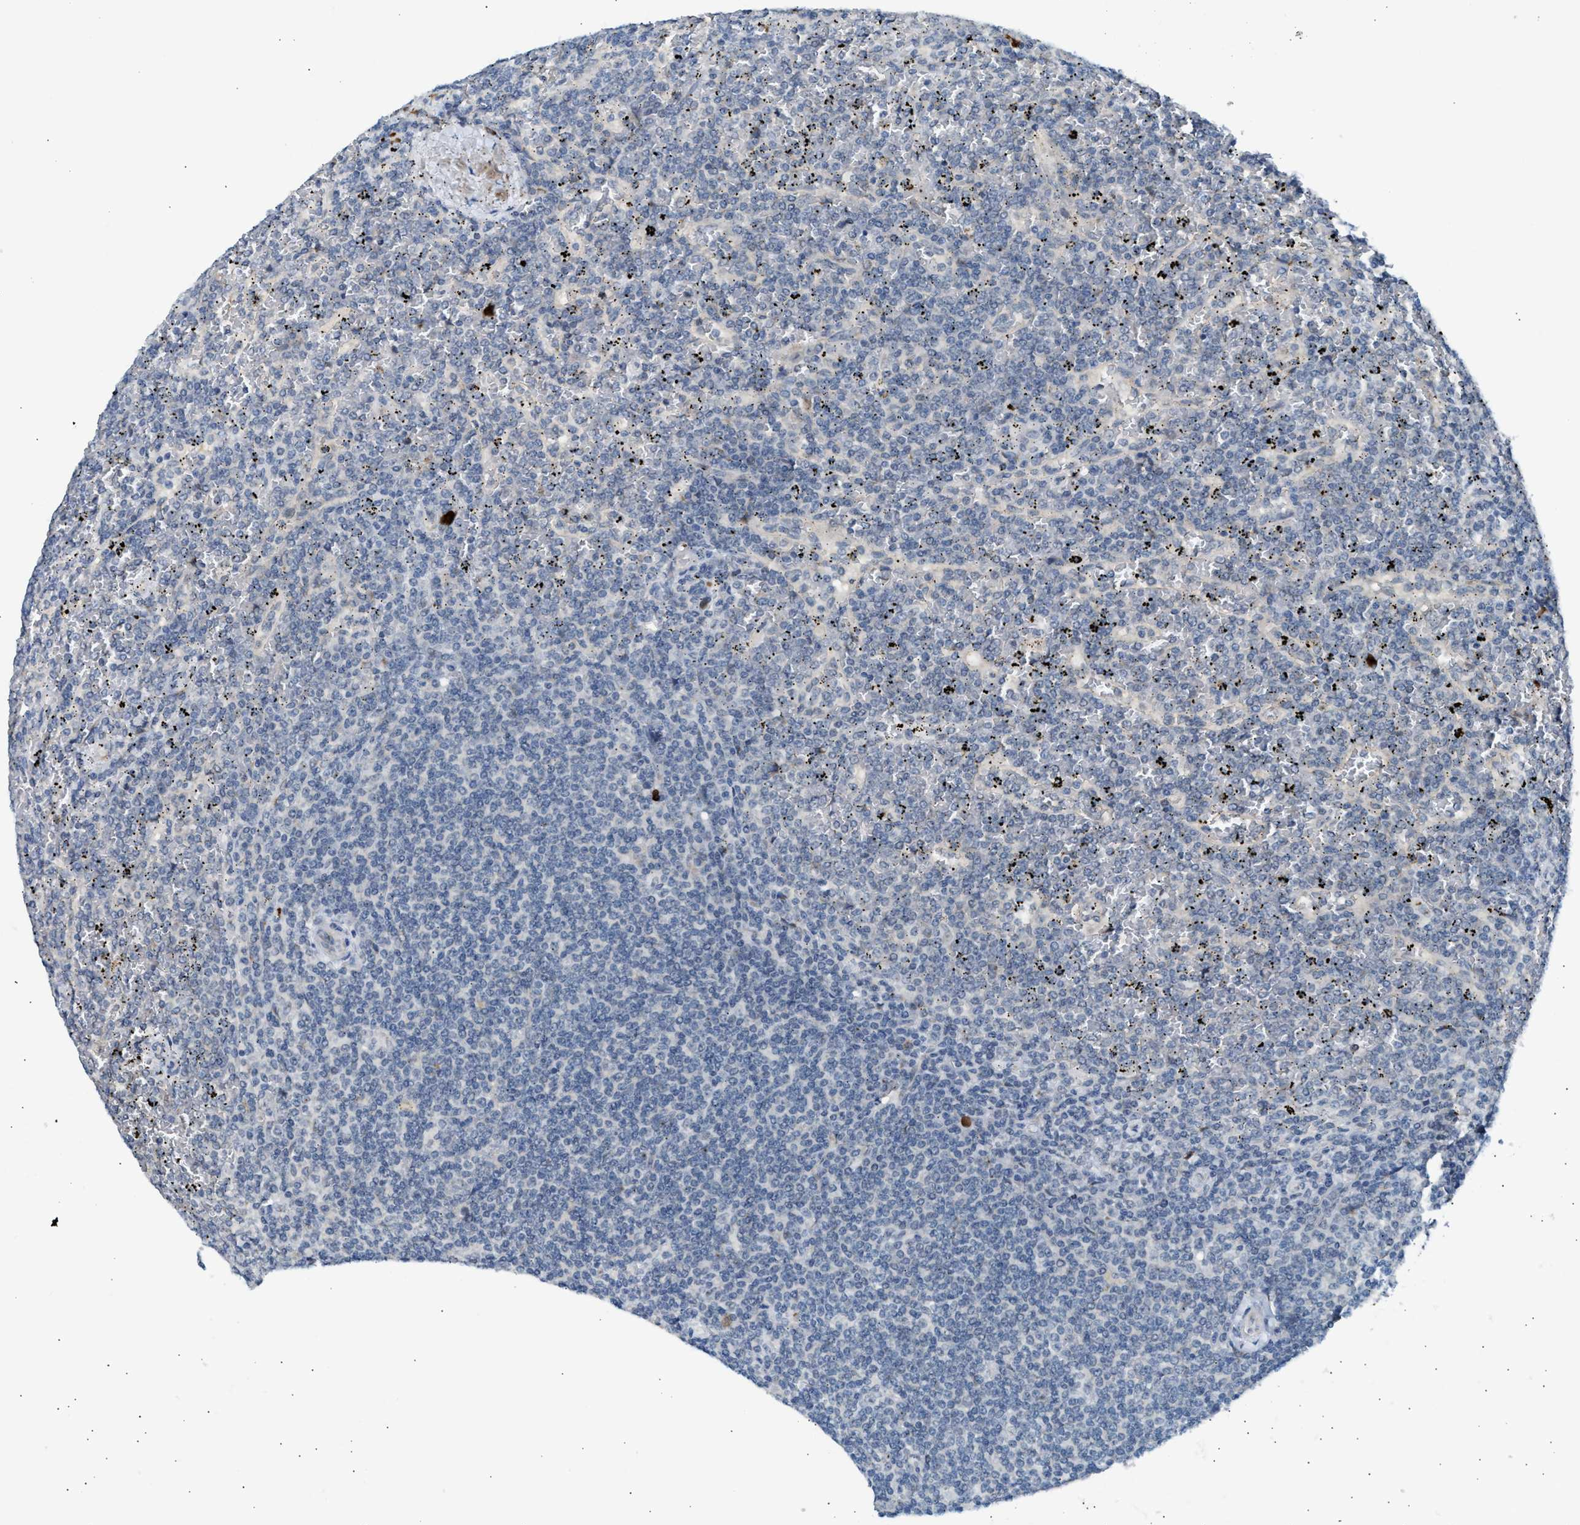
{"staining": {"intensity": "negative", "quantity": "none", "location": "none"}, "tissue": "lymphoma", "cell_type": "Tumor cells", "image_type": "cancer", "snomed": [{"axis": "morphology", "description": "Malignant lymphoma, non-Hodgkin's type, Low grade"}, {"axis": "topography", "description": "Spleen"}], "caption": "DAB (3,3'-diaminobenzidine) immunohistochemical staining of malignant lymphoma, non-Hodgkin's type (low-grade) exhibits no significant staining in tumor cells.", "gene": "KCNC2", "patient": {"sex": "female", "age": 19}}